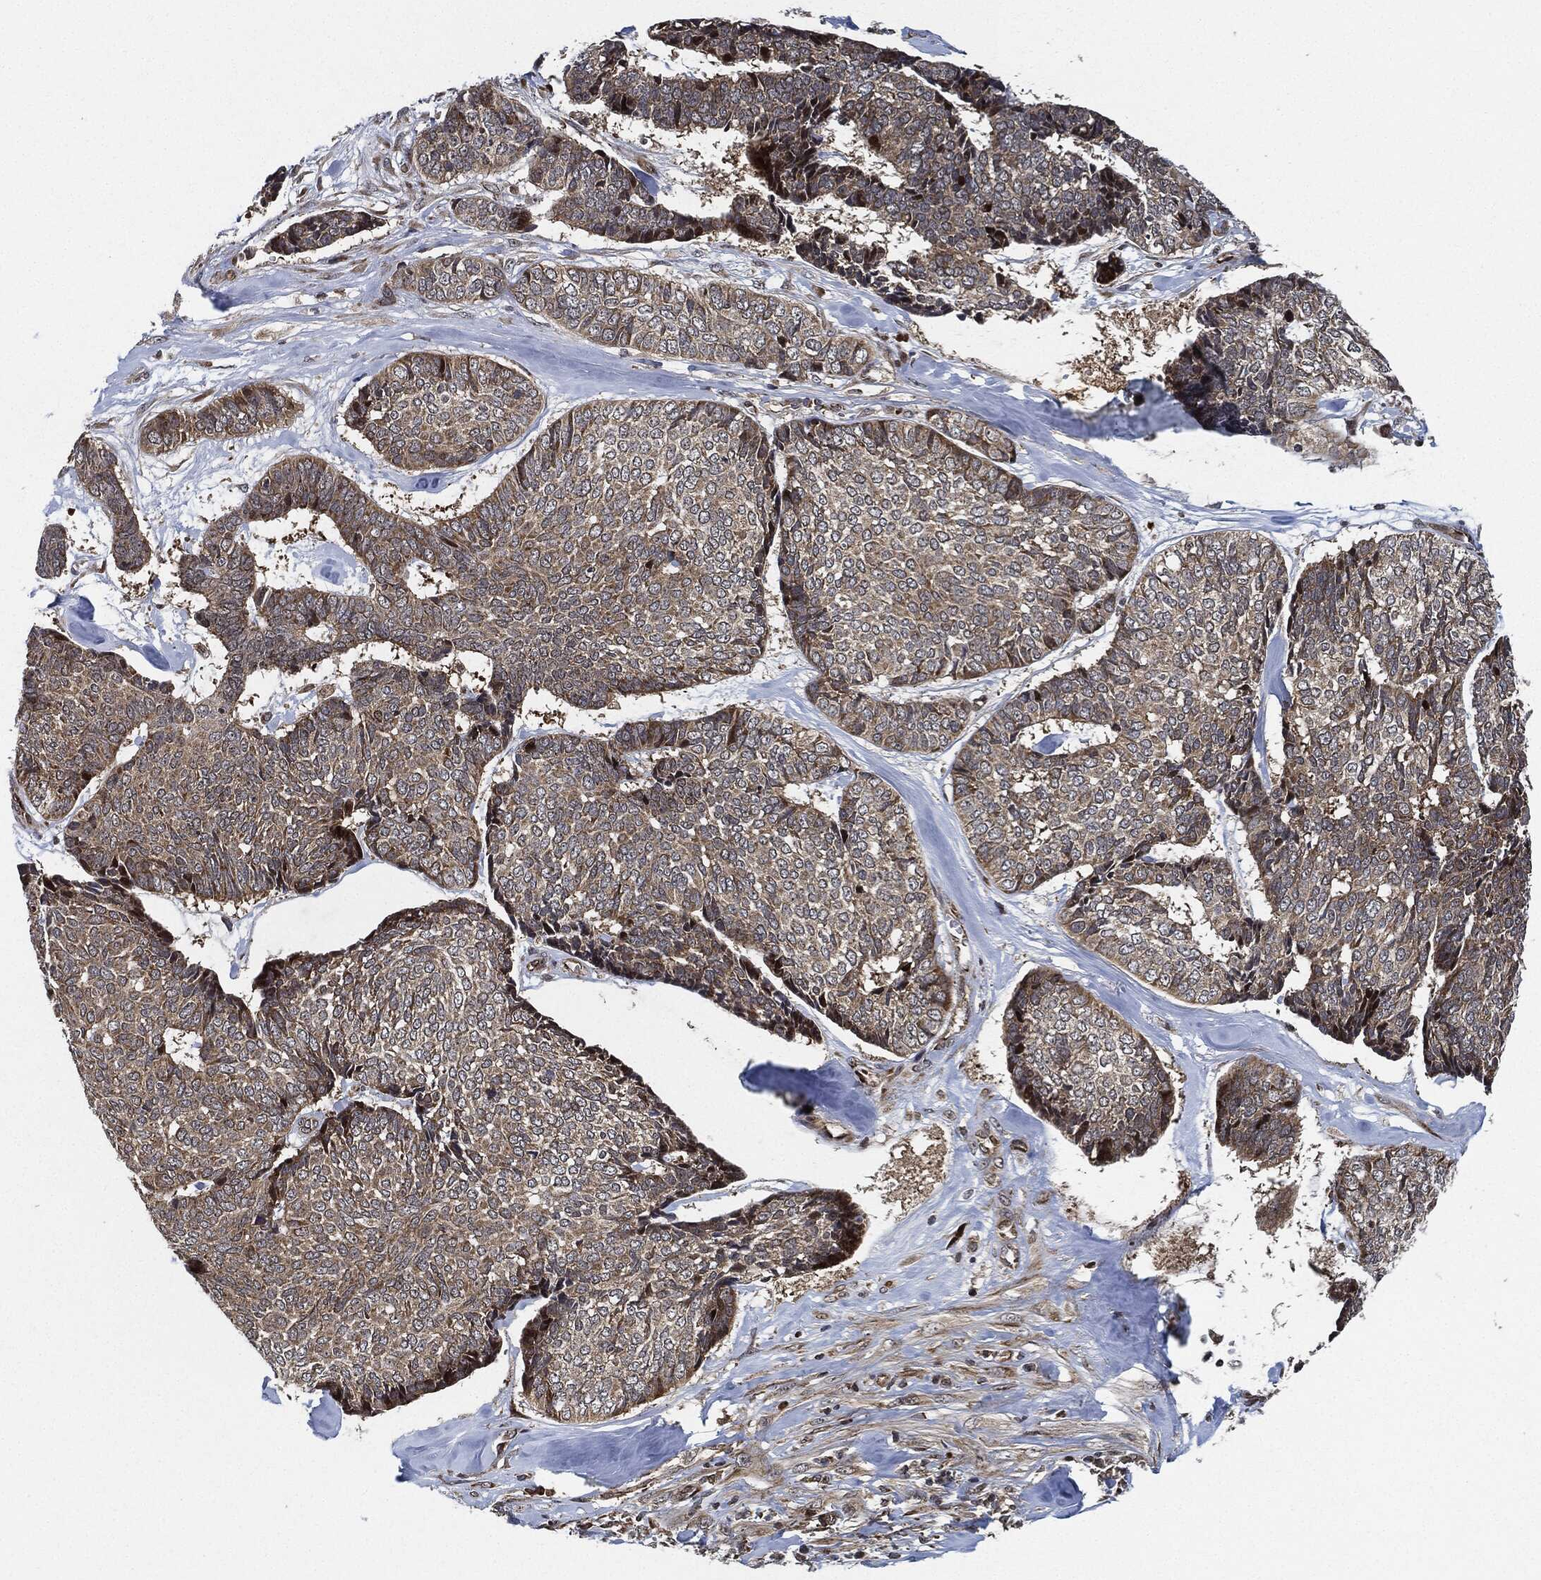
{"staining": {"intensity": "weak", "quantity": "25%-75%", "location": "cytoplasmic/membranous"}, "tissue": "skin cancer", "cell_type": "Tumor cells", "image_type": "cancer", "snomed": [{"axis": "morphology", "description": "Basal cell carcinoma"}, {"axis": "topography", "description": "Skin"}], "caption": "Skin basal cell carcinoma was stained to show a protein in brown. There is low levels of weak cytoplasmic/membranous positivity in approximately 25%-75% of tumor cells.", "gene": "RNASEL", "patient": {"sex": "male", "age": 86}}